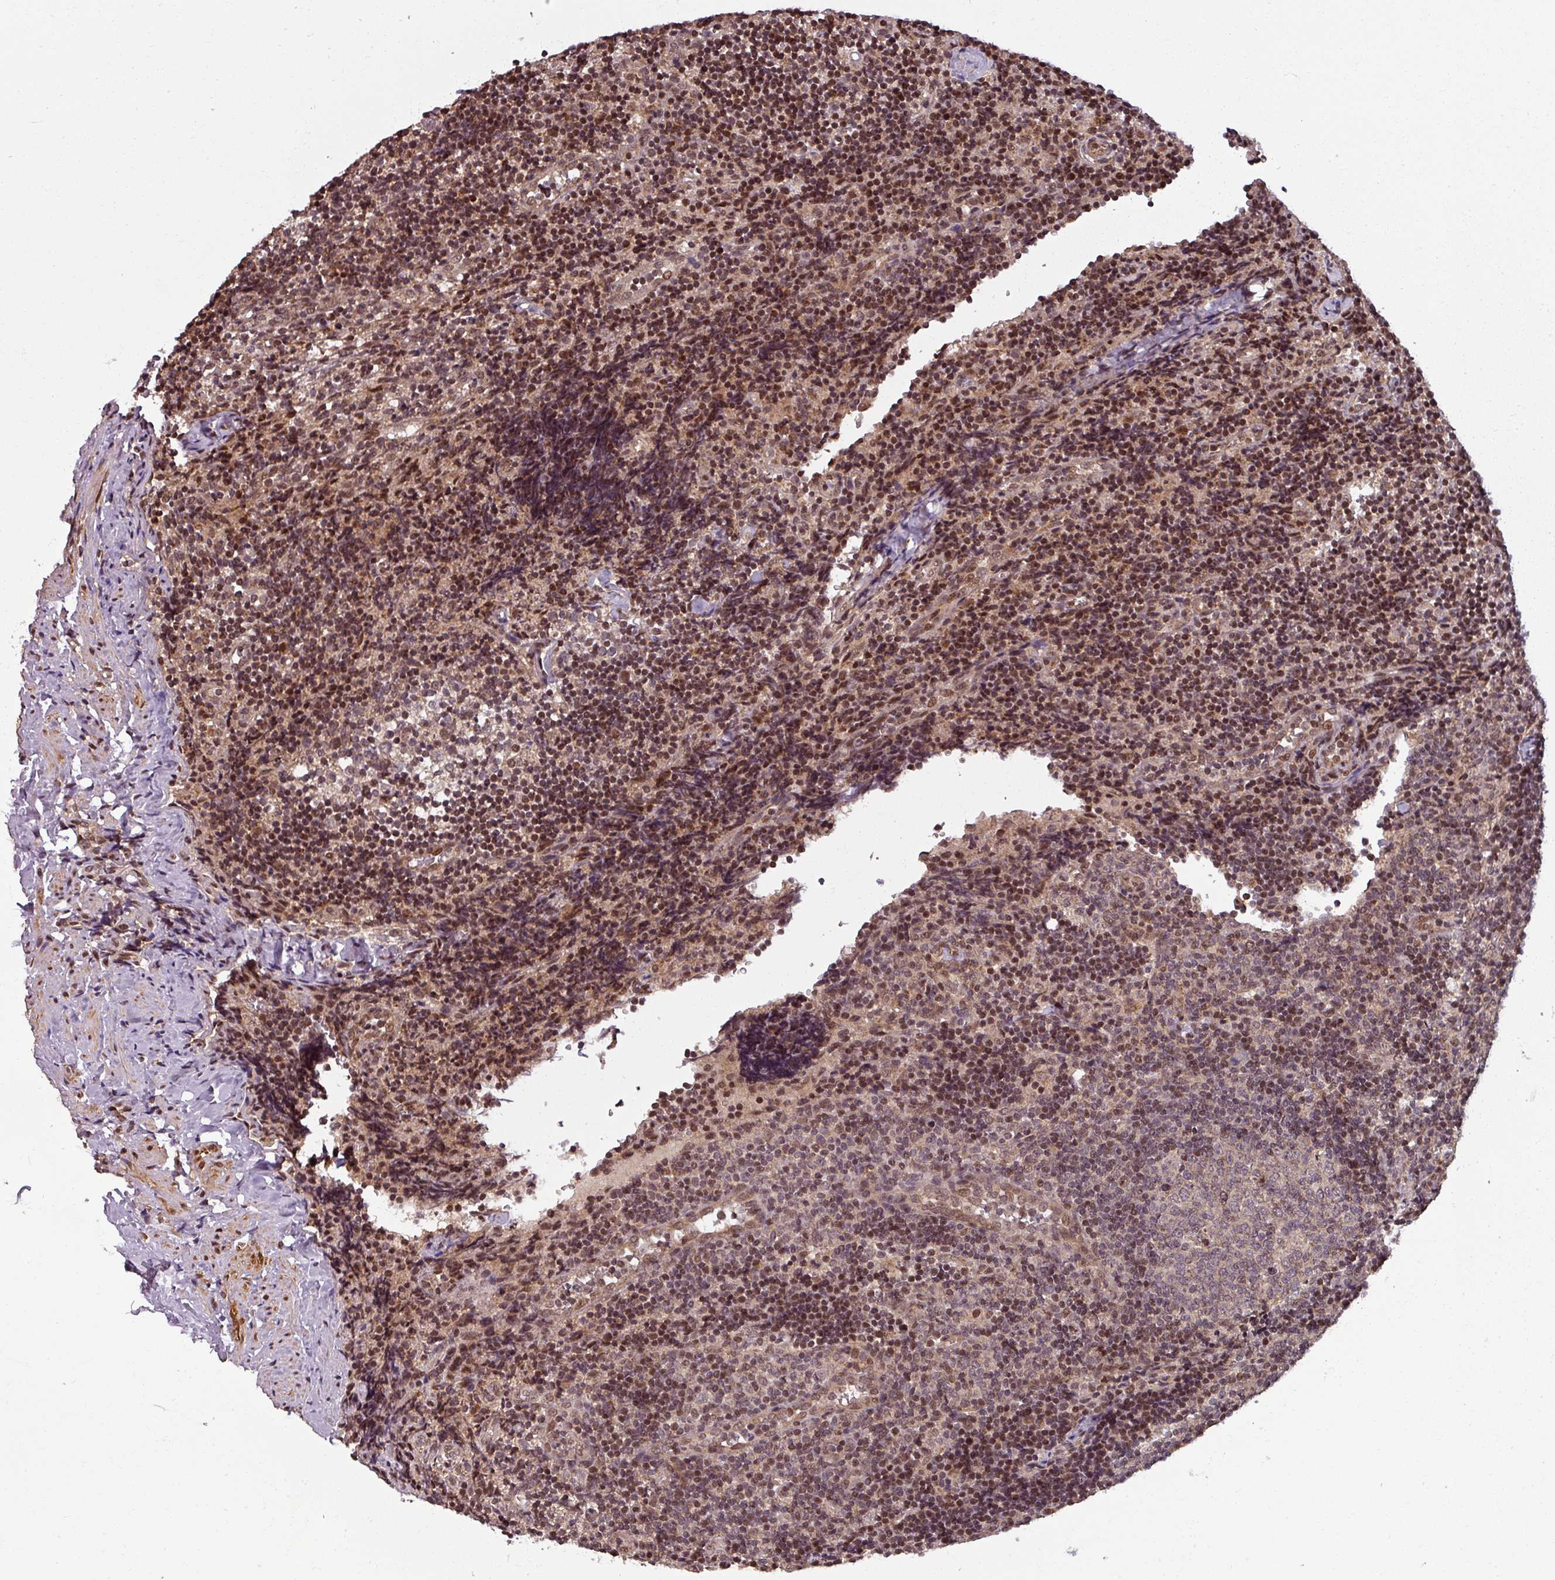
{"staining": {"intensity": "moderate", "quantity": "25%-75%", "location": "nuclear"}, "tissue": "lymph node", "cell_type": "Germinal center cells", "image_type": "normal", "snomed": [{"axis": "morphology", "description": "Normal tissue, NOS"}, {"axis": "topography", "description": "Lymph node"}], "caption": "IHC (DAB (3,3'-diaminobenzidine)) staining of unremarkable lymph node shows moderate nuclear protein positivity in approximately 25%-75% of germinal center cells. (Stains: DAB (3,3'-diaminobenzidine) in brown, nuclei in blue, Microscopy: brightfield microscopy at high magnification).", "gene": "SWI5", "patient": {"sex": "female", "age": 52}}